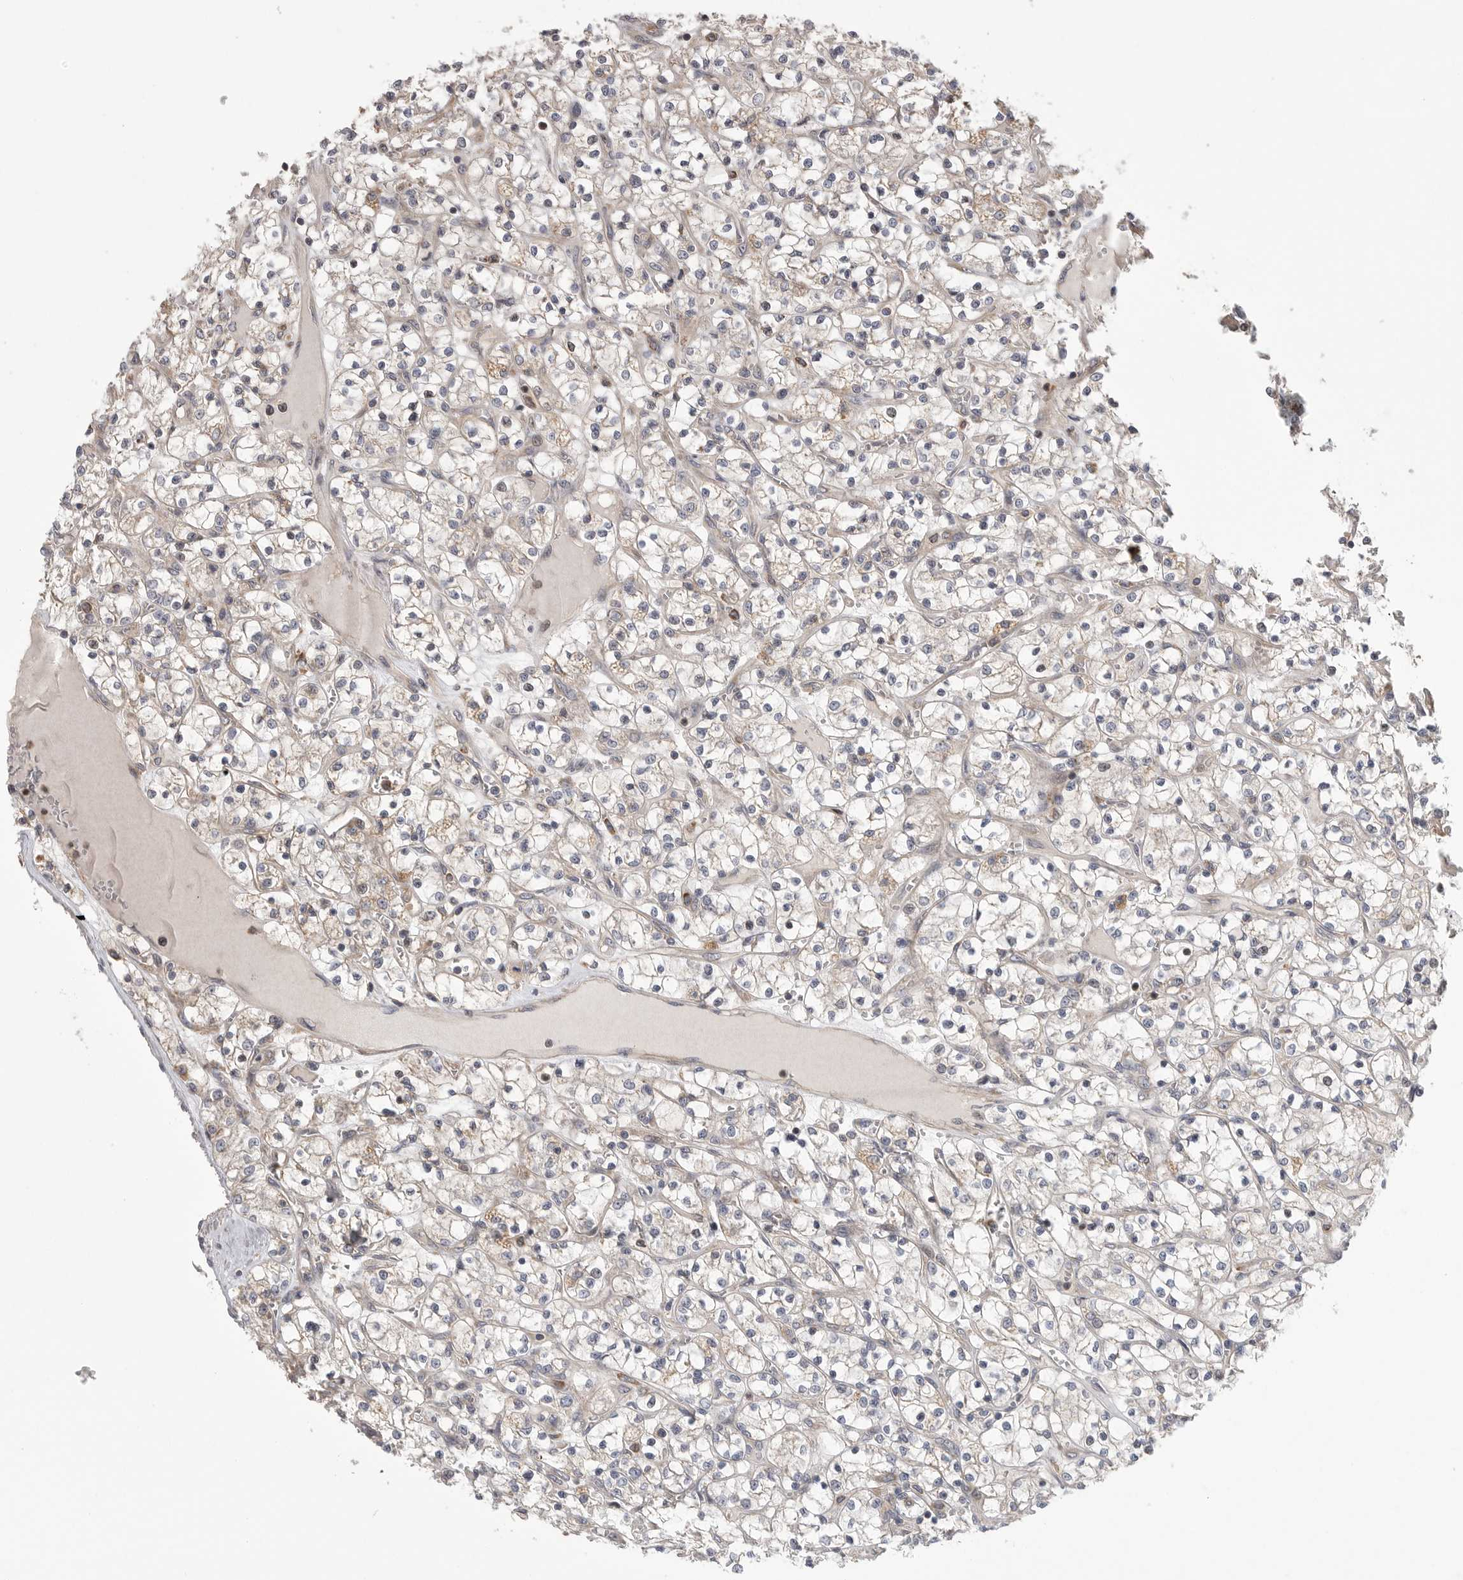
{"staining": {"intensity": "negative", "quantity": "none", "location": "none"}, "tissue": "renal cancer", "cell_type": "Tumor cells", "image_type": "cancer", "snomed": [{"axis": "morphology", "description": "Adenocarcinoma, NOS"}, {"axis": "topography", "description": "Kidney"}], "caption": "IHC of renal cancer (adenocarcinoma) displays no staining in tumor cells.", "gene": "OXR1", "patient": {"sex": "female", "age": 69}}